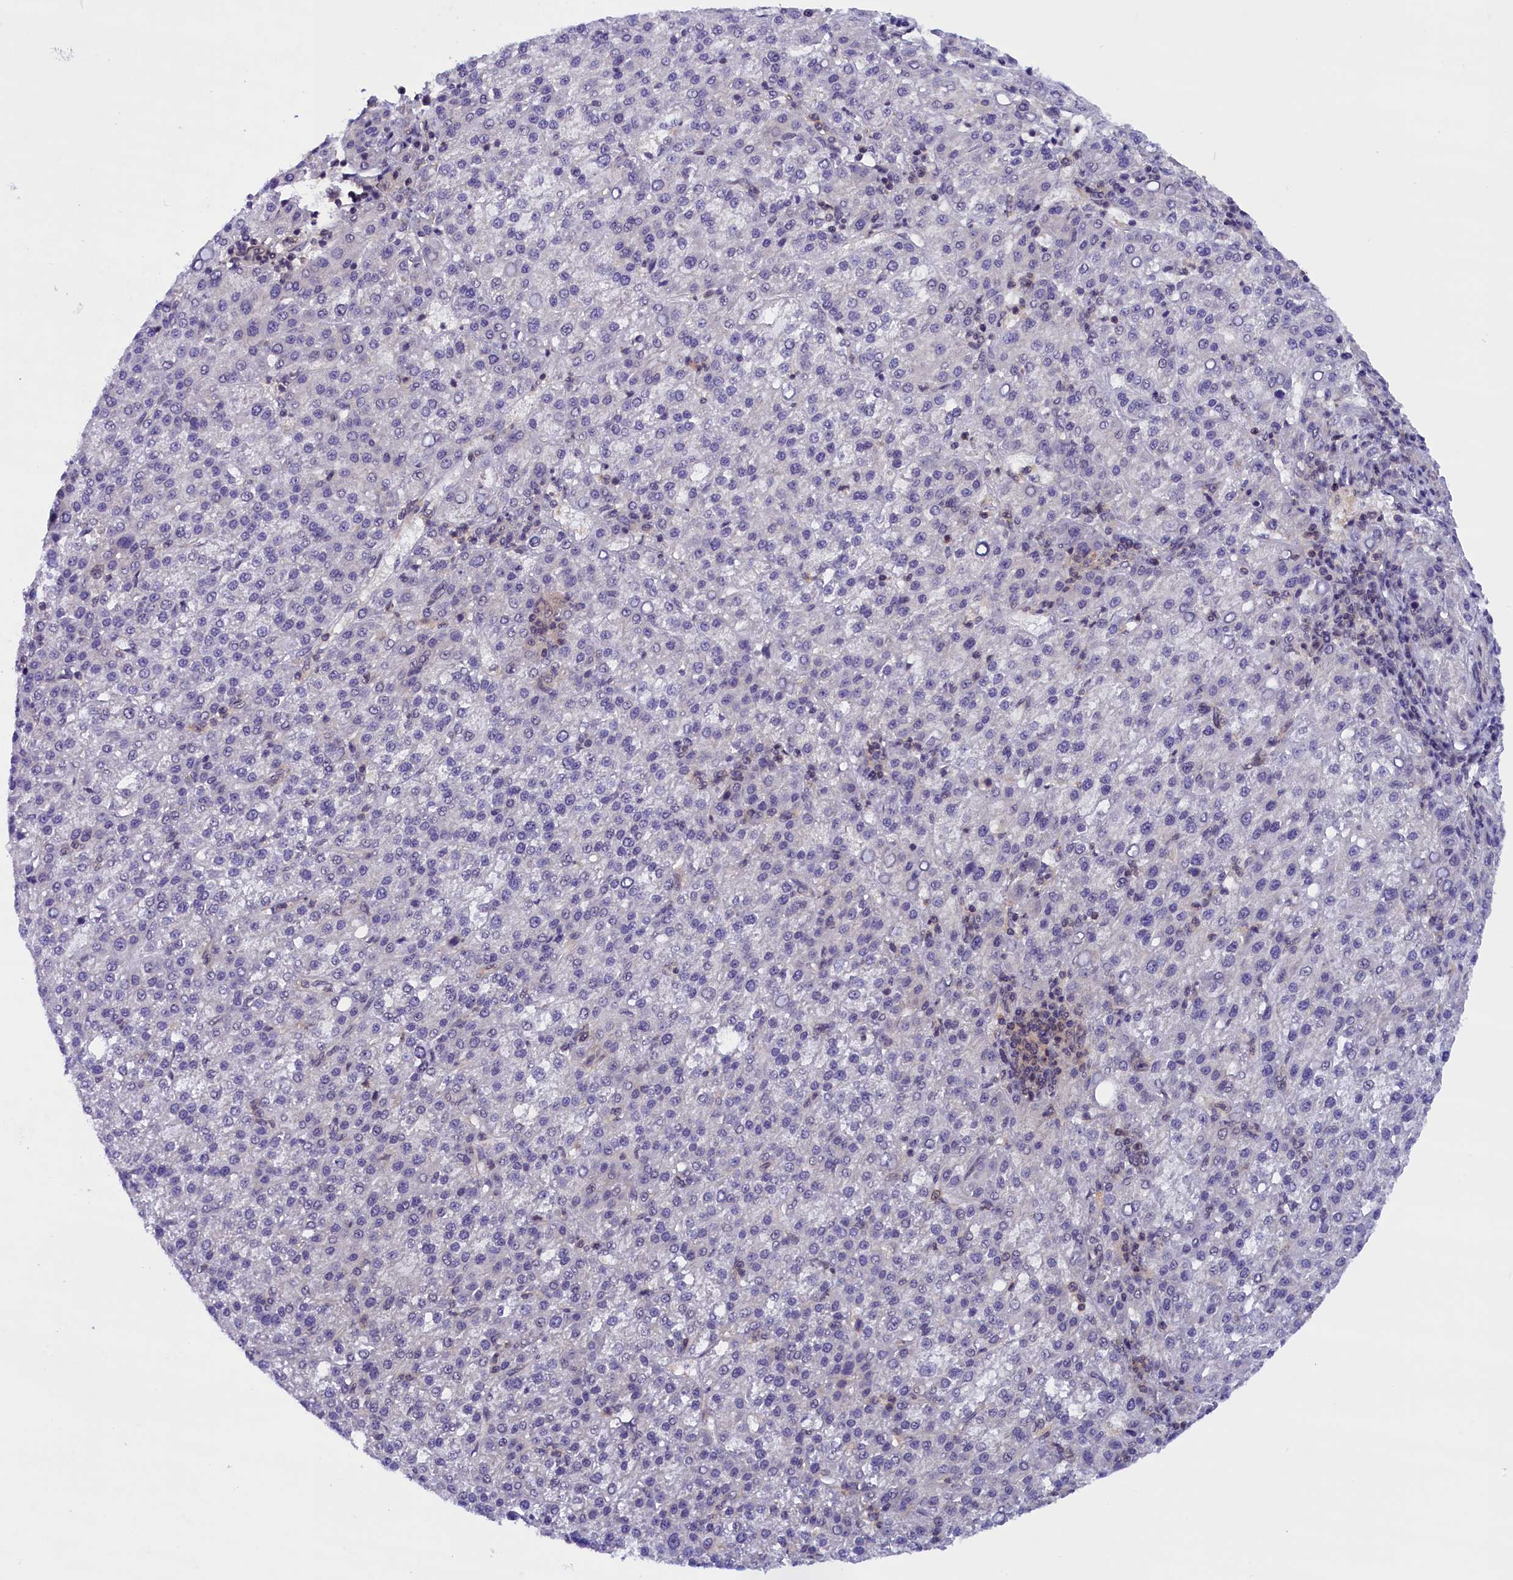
{"staining": {"intensity": "negative", "quantity": "none", "location": "none"}, "tissue": "liver cancer", "cell_type": "Tumor cells", "image_type": "cancer", "snomed": [{"axis": "morphology", "description": "Carcinoma, Hepatocellular, NOS"}, {"axis": "topography", "description": "Liver"}], "caption": "Image shows no significant protein expression in tumor cells of liver cancer (hepatocellular carcinoma).", "gene": "TBCB", "patient": {"sex": "female", "age": 58}}